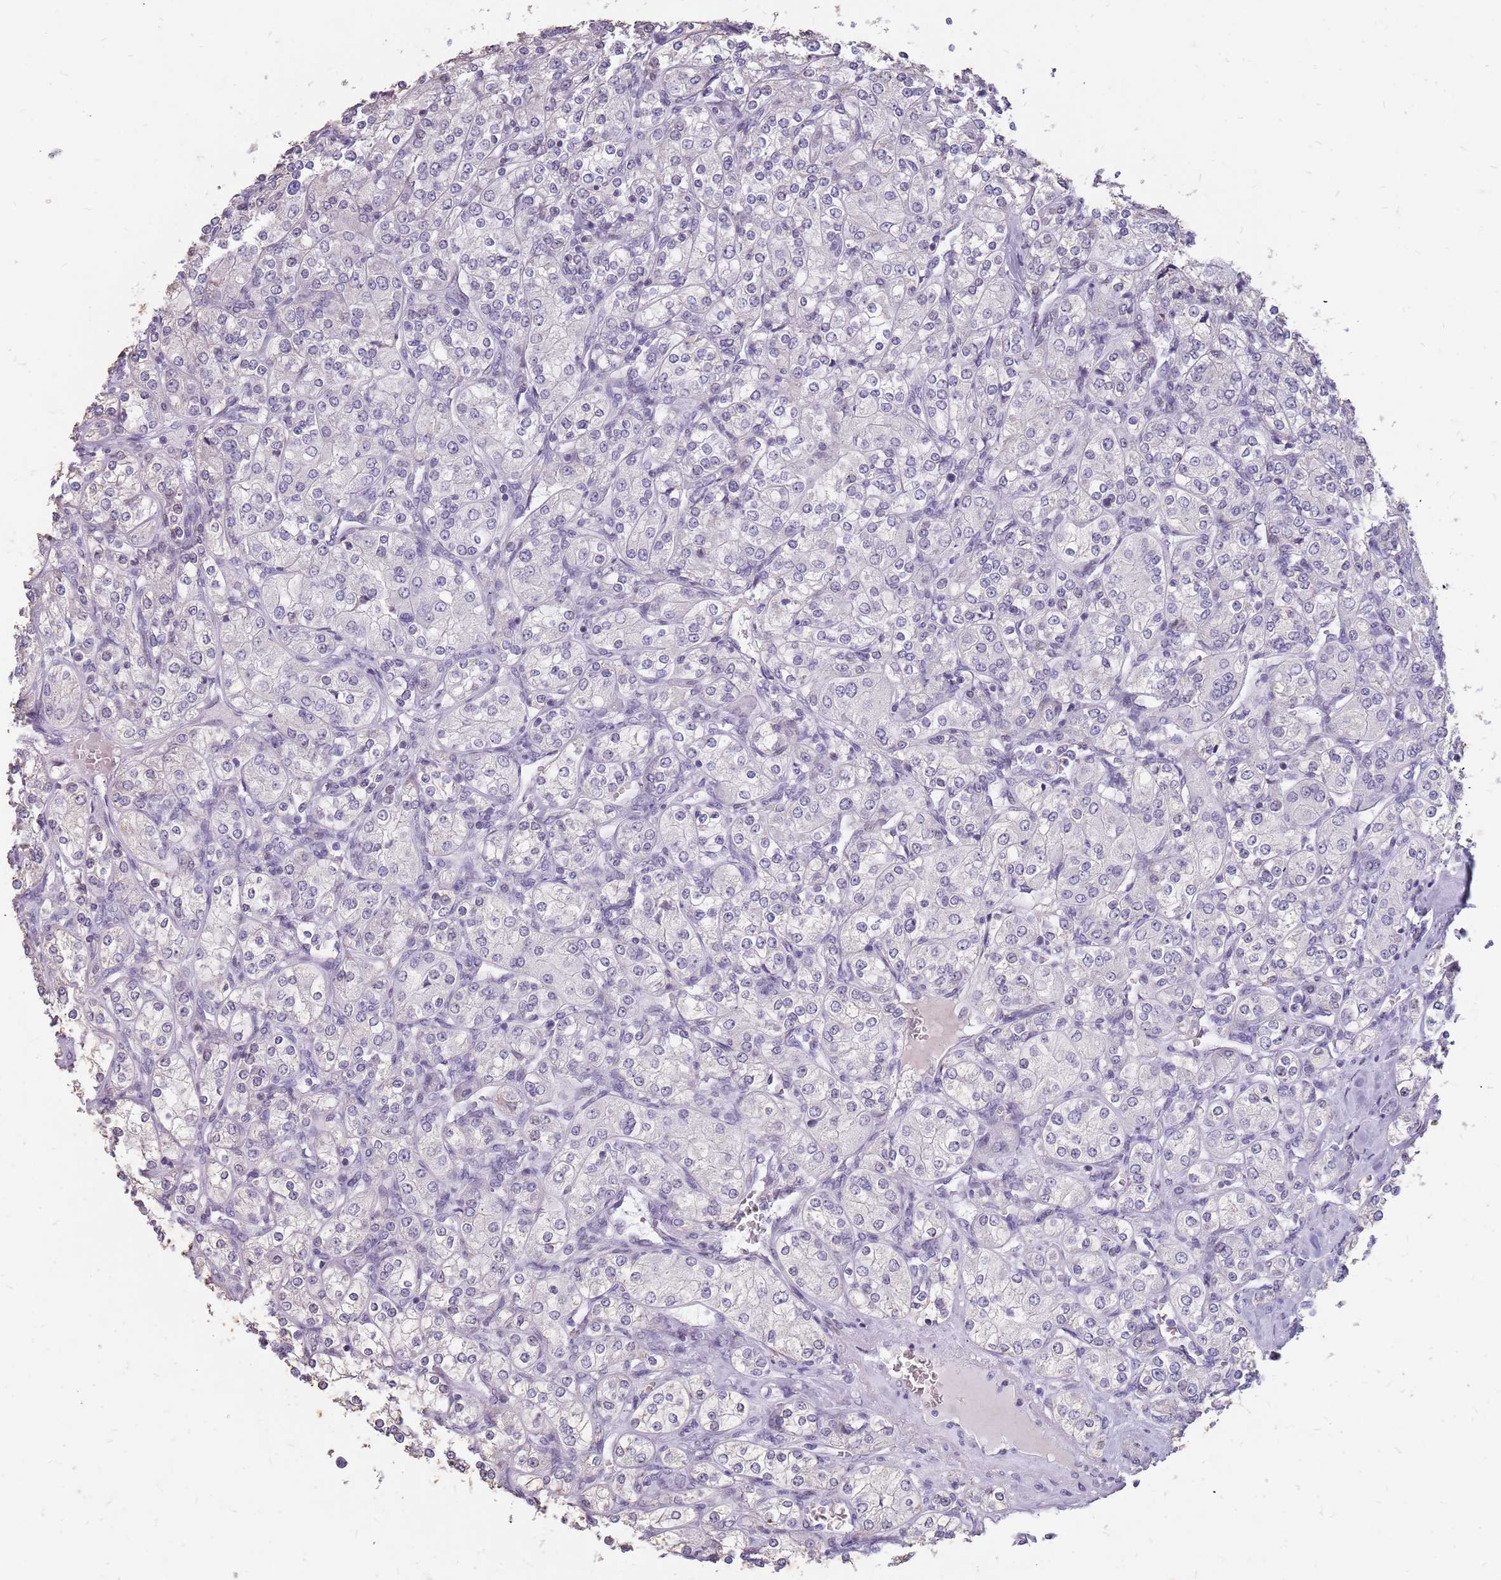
{"staining": {"intensity": "negative", "quantity": "none", "location": "none"}, "tissue": "renal cancer", "cell_type": "Tumor cells", "image_type": "cancer", "snomed": [{"axis": "morphology", "description": "Adenocarcinoma, NOS"}, {"axis": "topography", "description": "Kidney"}], "caption": "There is no significant positivity in tumor cells of adenocarcinoma (renal). (DAB (3,3'-diaminobenzidine) IHC, high magnification).", "gene": "NEK6", "patient": {"sex": "male", "age": 77}}